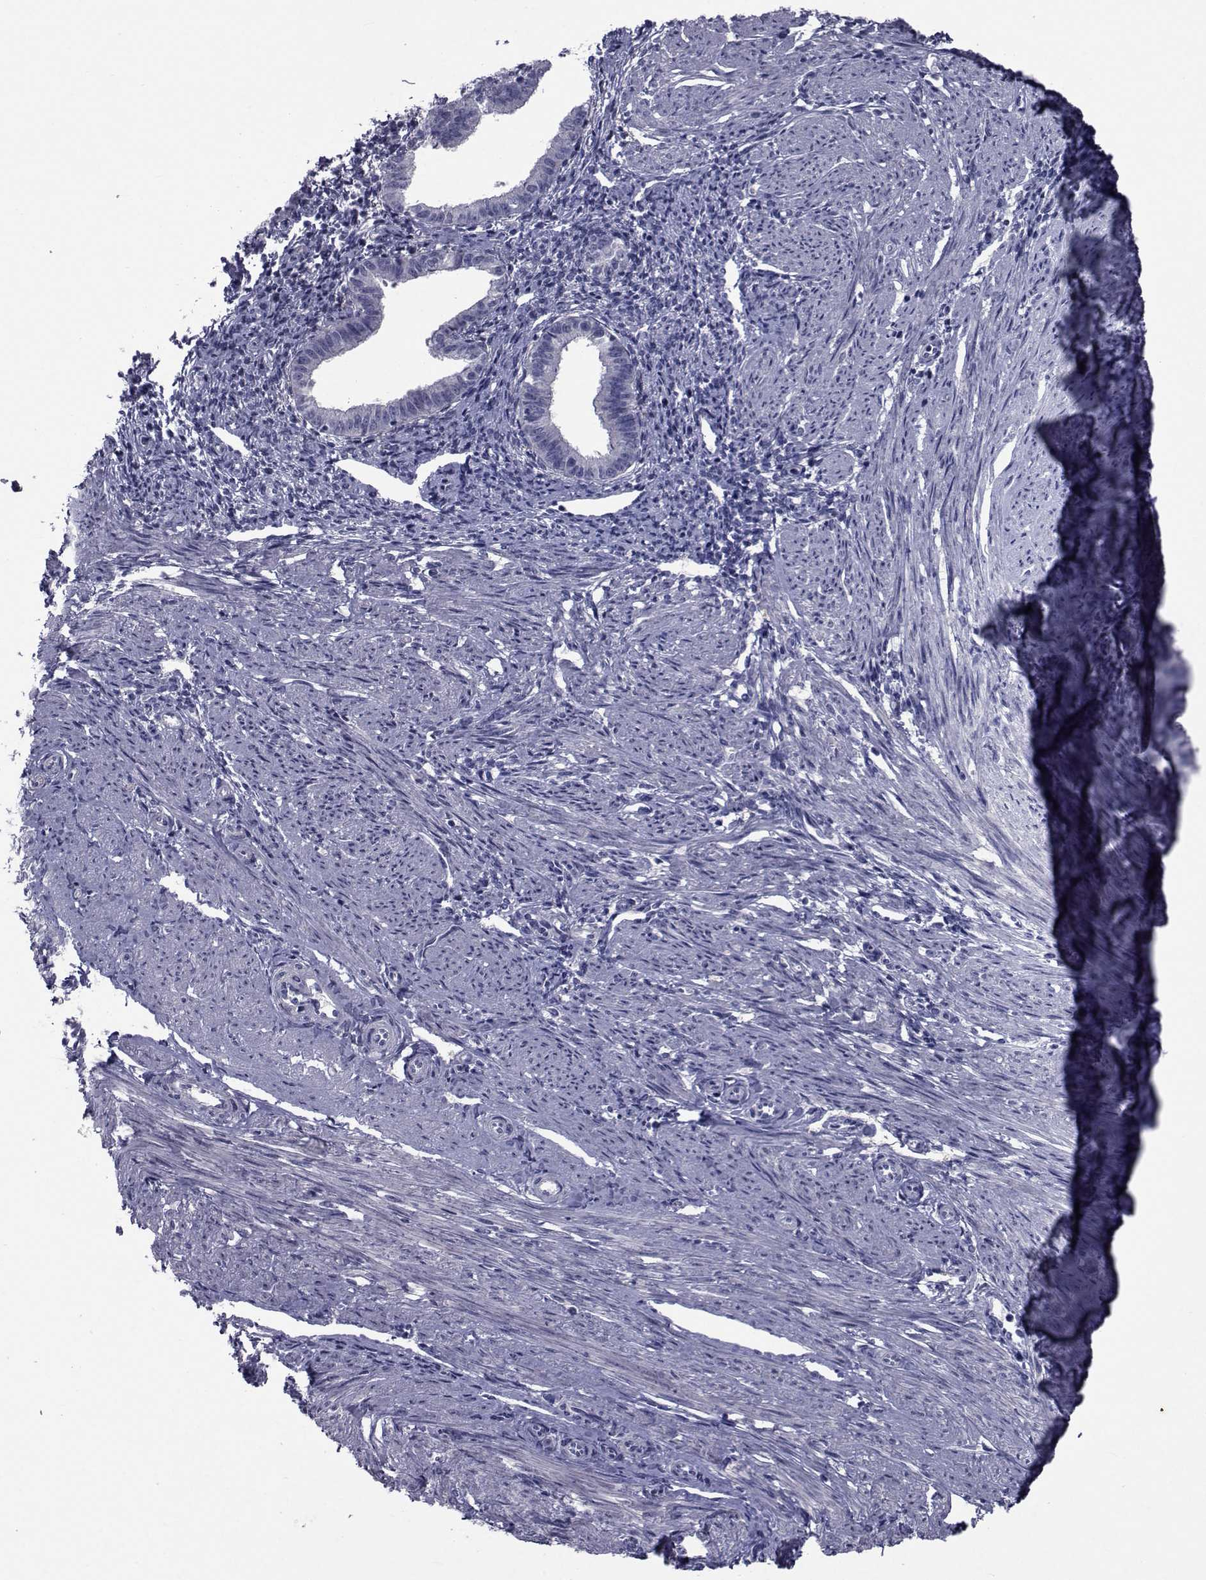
{"staining": {"intensity": "negative", "quantity": "none", "location": "none"}, "tissue": "endometrium", "cell_type": "Cells in endometrial stroma", "image_type": "normal", "snomed": [{"axis": "morphology", "description": "Normal tissue, NOS"}, {"axis": "topography", "description": "Endometrium"}], "caption": "Histopathology image shows no protein expression in cells in endometrial stroma of normal endometrium.", "gene": "SEMA5B", "patient": {"sex": "female", "age": 37}}